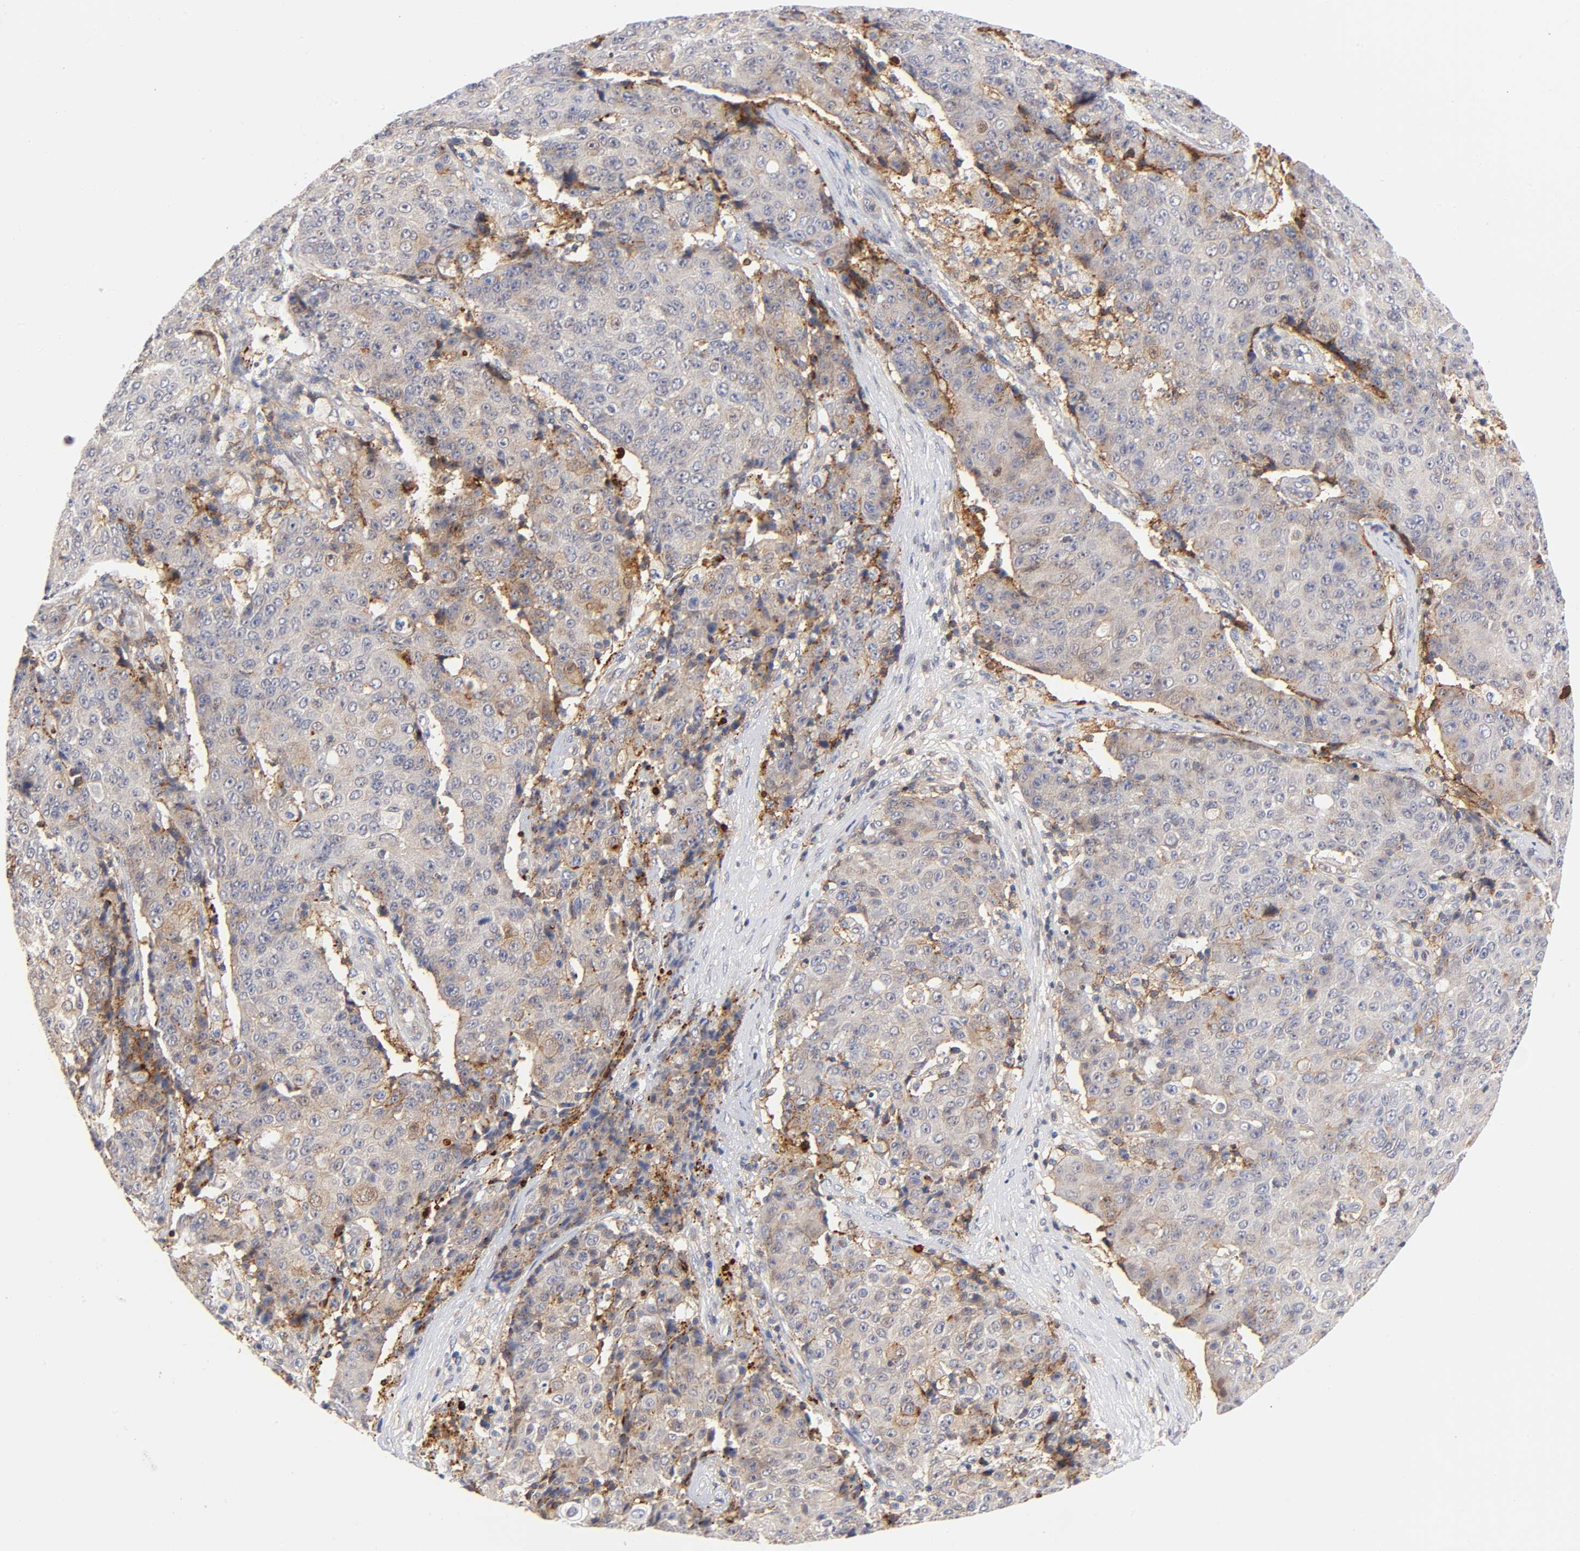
{"staining": {"intensity": "moderate", "quantity": "<25%", "location": "cytoplasmic/membranous"}, "tissue": "ovarian cancer", "cell_type": "Tumor cells", "image_type": "cancer", "snomed": [{"axis": "morphology", "description": "Carcinoma, endometroid"}, {"axis": "topography", "description": "Ovary"}], "caption": "High-magnification brightfield microscopy of endometroid carcinoma (ovarian) stained with DAB (3,3'-diaminobenzidine) (brown) and counterstained with hematoxylin (blue). tumor cells exhibit moderate cytoplasmic/membranous expression is present in about<25% of cells. (Stains: DAB in brown, nuclei in blue, Microscopy: brightfield microscopy at high magnification).", "gene": "ANXA7", "patient": {"sex": "female", "age": 42}}